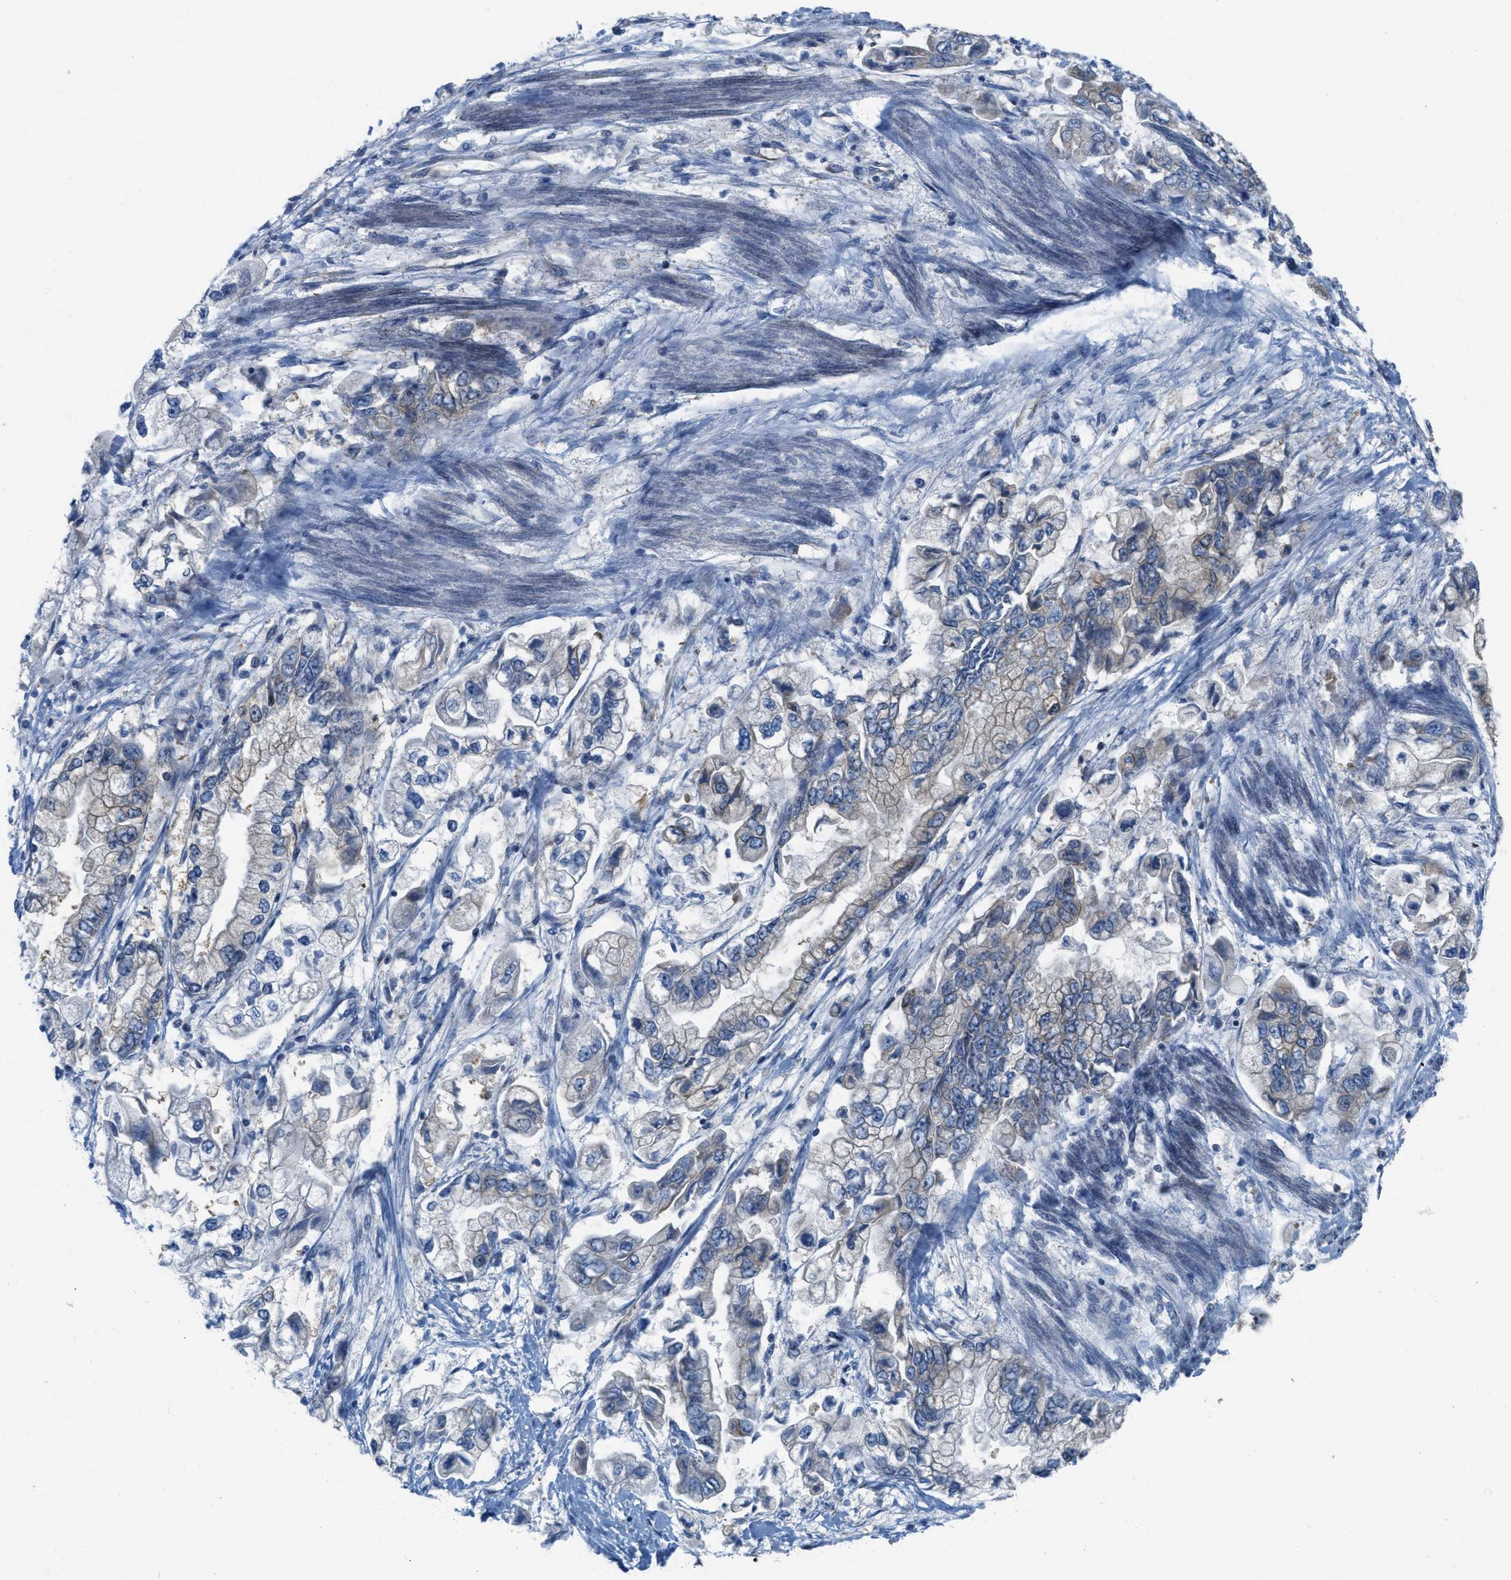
{"staining": {"intensity": "weak", "quantity": "<25%", "location": "cytoplasmic/membranous"}, "tissue": "stomach cancer", "cell_type": "Tumor cells", "image_type": "cancer", "snomed": [{"axis": "morphology", "description": "Normal tissue, NOS"}, {"axis": "morphology", "description": "Adenocarcinoma, NOS"}, {"axis": "topography", "description": "Stomach"}], "caption": "A photomicrograph of stomach cancer (adenocarcinoma) stained for a protein exhibits no brown staining in tumor cells. (Brightfield microscopy of DAB immunohistochemistry (IHC) at high magnification).", "gene": "ASGR1", "patient": {"sex": "male", "age": 62}}